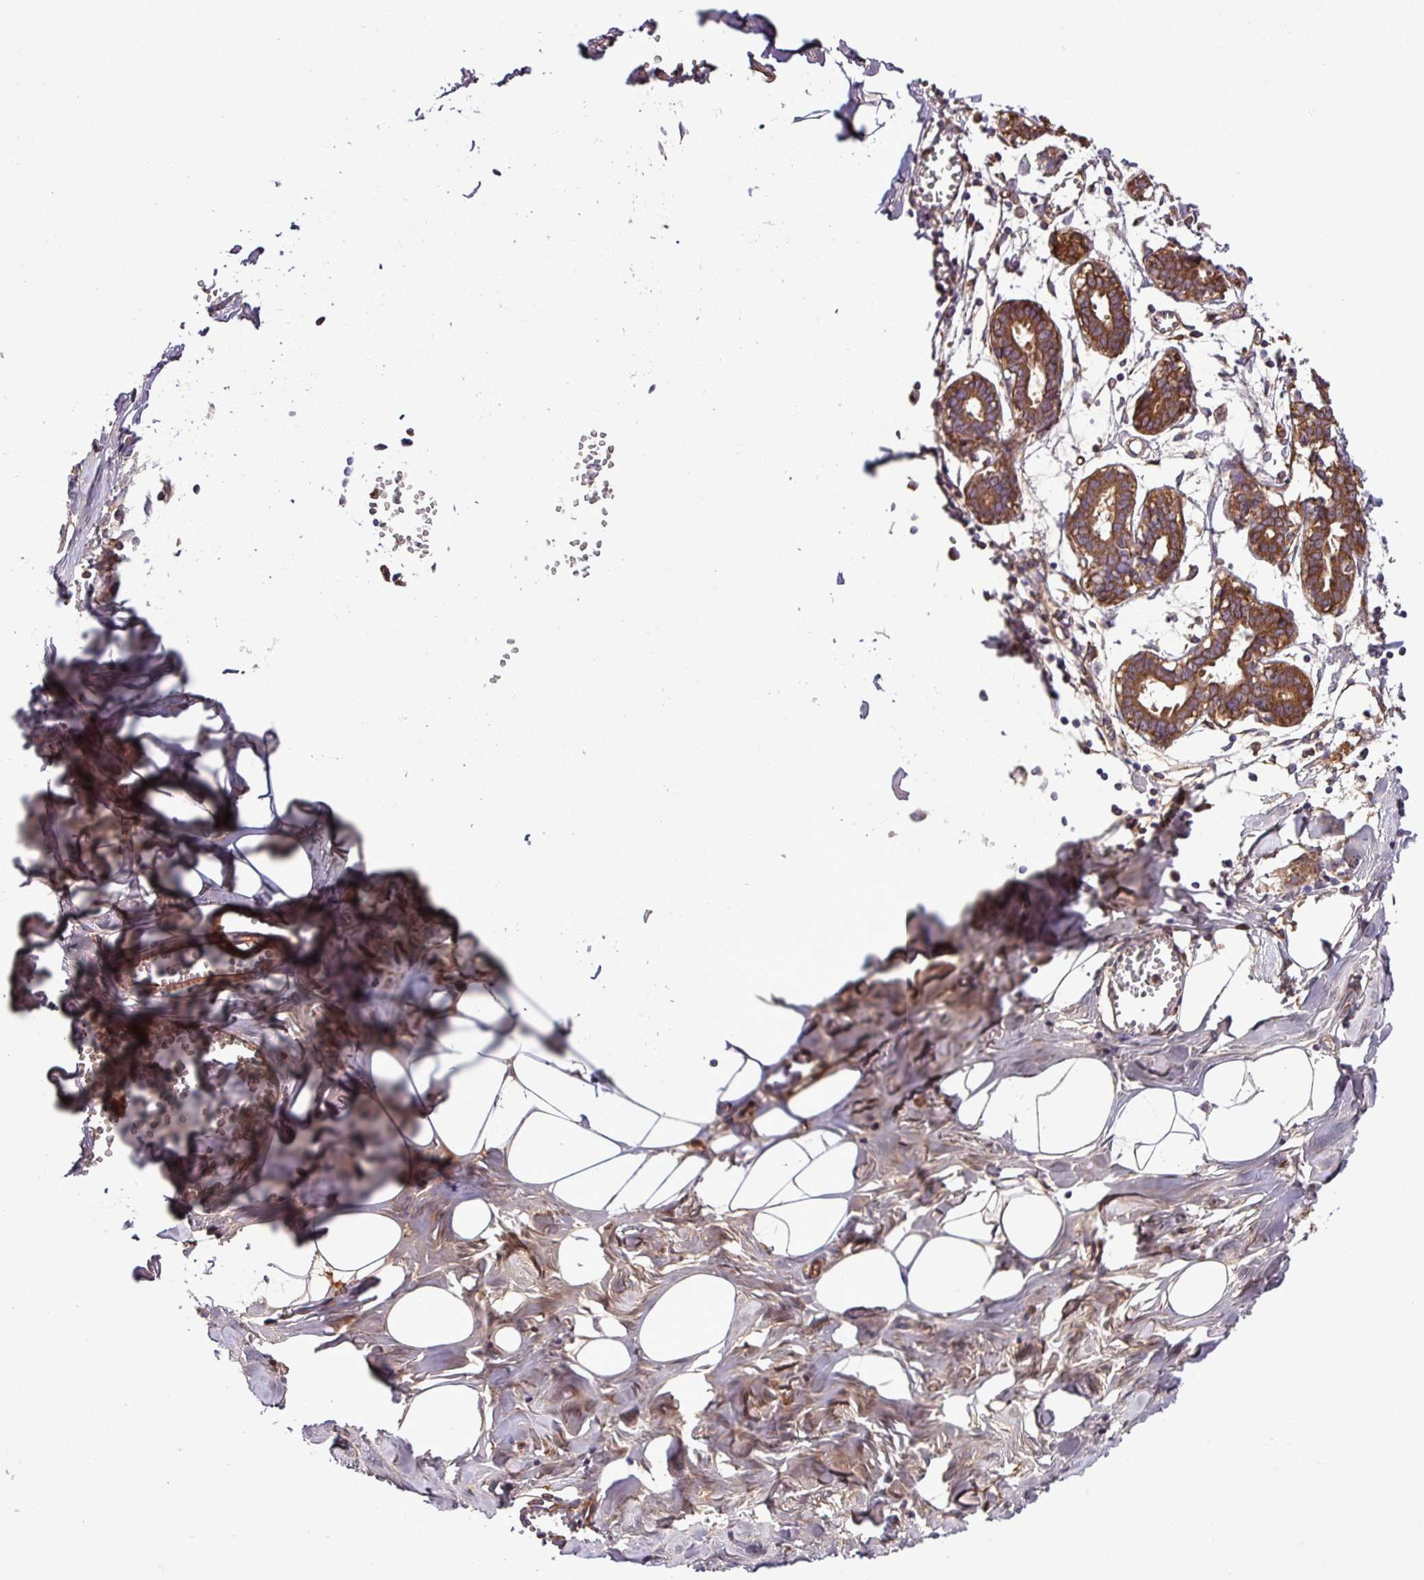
{"staining": {"intensity": "moderate", "quantity": ">75%", "location": "cytoplasmic/membranous"}, "tissue": "breast", "cell_type": "Adipocytes", "image_type": "normal", "snomed": [{"axis": "morphology", "description": "Normal tissue, NOS"}, {"axis": "topography", "description": "Breast"}], "caption": "Immunohistochemical staining of unremarkable breast displays medium levels of moderate cytoplasmic/membranous positivity in approximately >75% of adipocytes. The protein is stained brown, and the nuclei are stained in blue (DAB (3,3'-diaminobenzidine) IHC with brightfield microscopy, high magnification).", "gene": "CWH43", "patient": {"sex": "female", "age": 27}}